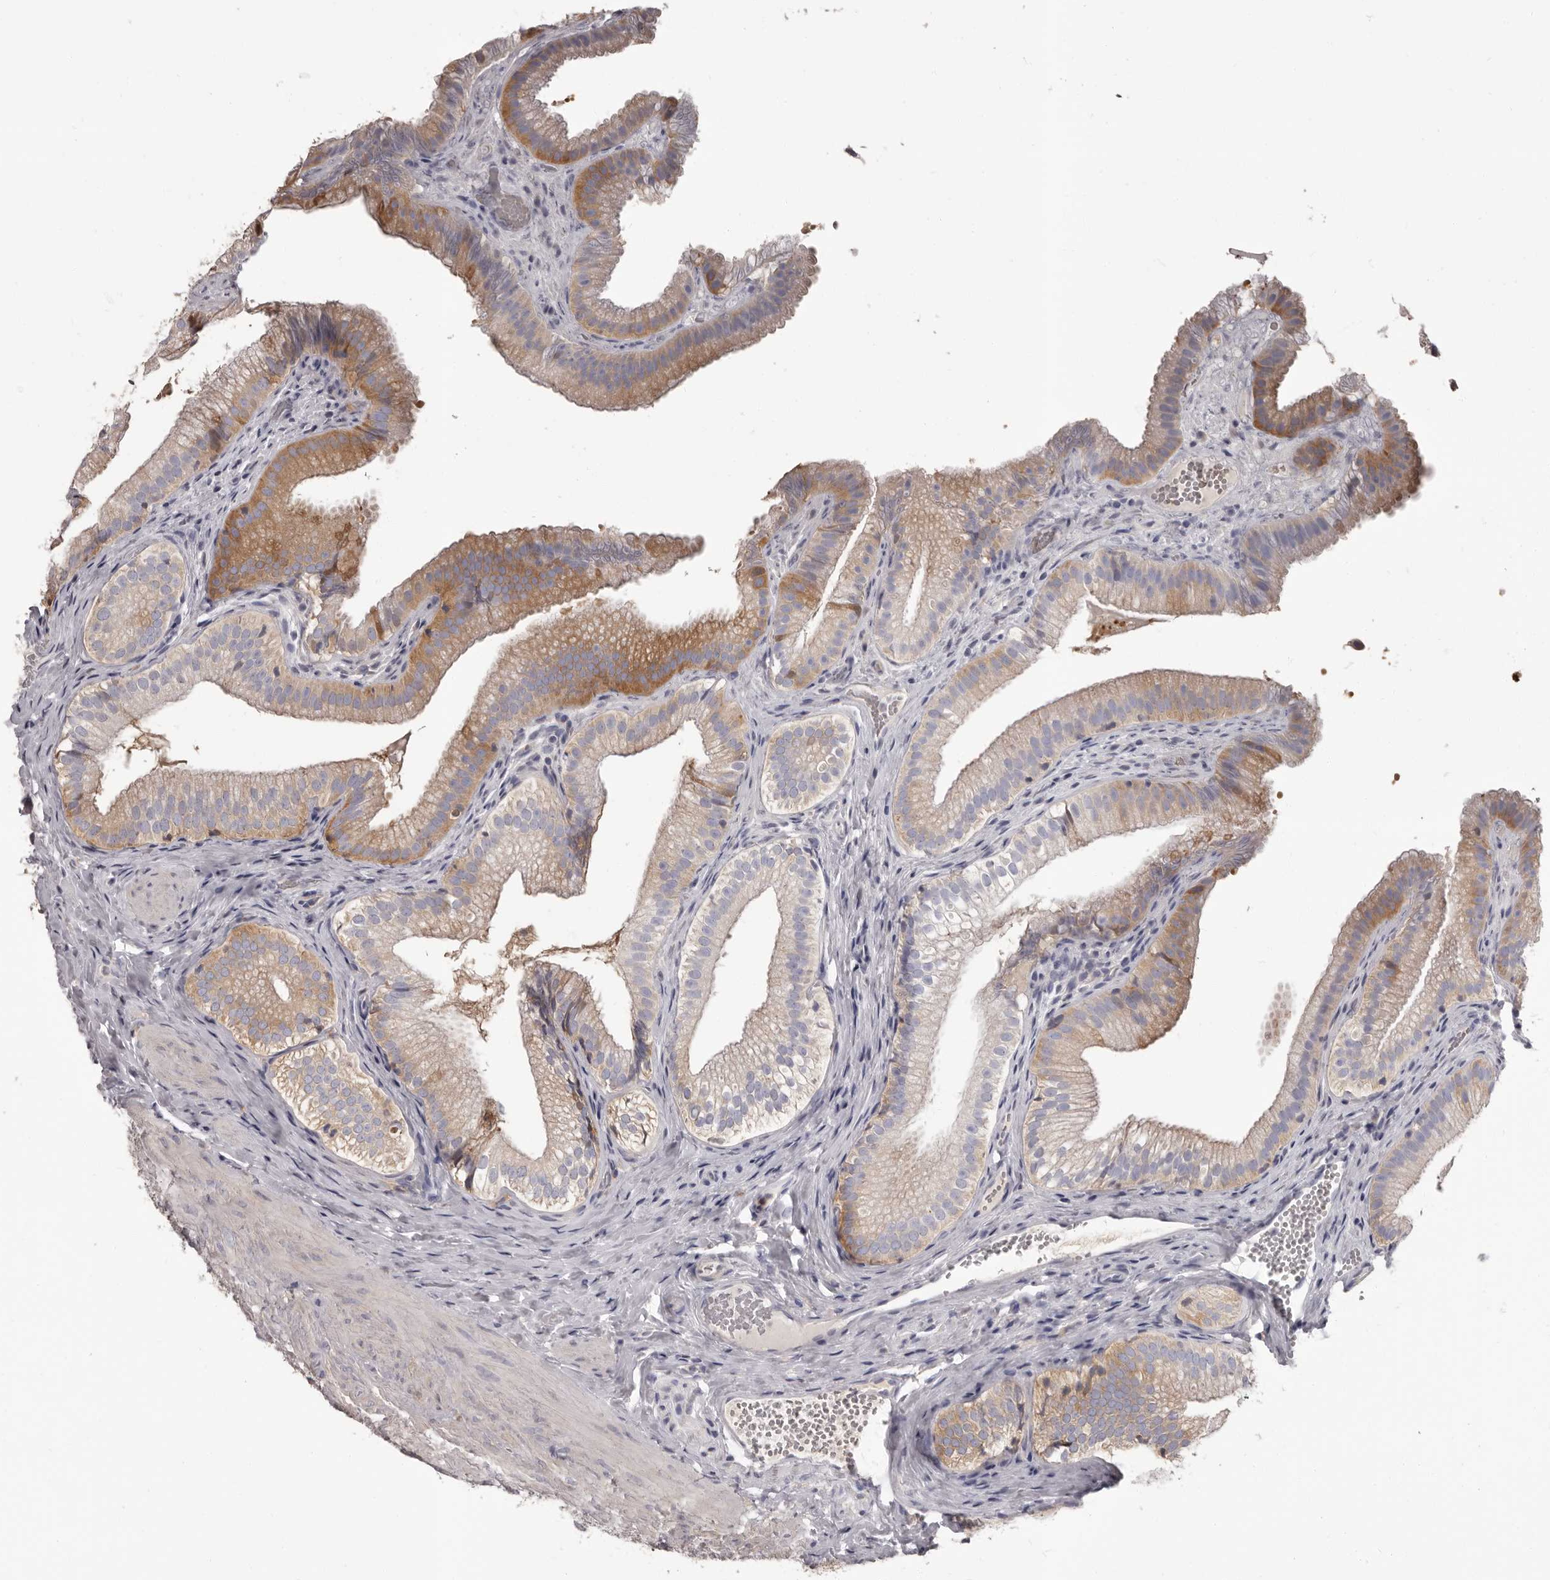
{"staining": {"intensity": "moderate", "quantity": "25%-75%", "location": "cytoplasmic/membranous"}, "tissue": "gallbladder", "cell_type": "Glandular cells", "image_type": "normal", "snomed": [{"axis": "morphology", "description": "Normal tissue, NOS"}, {"axis": "topography", "description": "Gallbladder"}], "caption": "Gallbladder stained with DAB (3,3'-diaminobenzidine) immunohistochemistry (IHC) demonstrates medium levels of moderate cytoplasmic/membranous staining in about 25%-75% of glandular cells. (brown staining indicates protein expression, while blue staining denotes nuclei).", "gene": "APEH", "patient": {"sex": "female", "age": 30}}